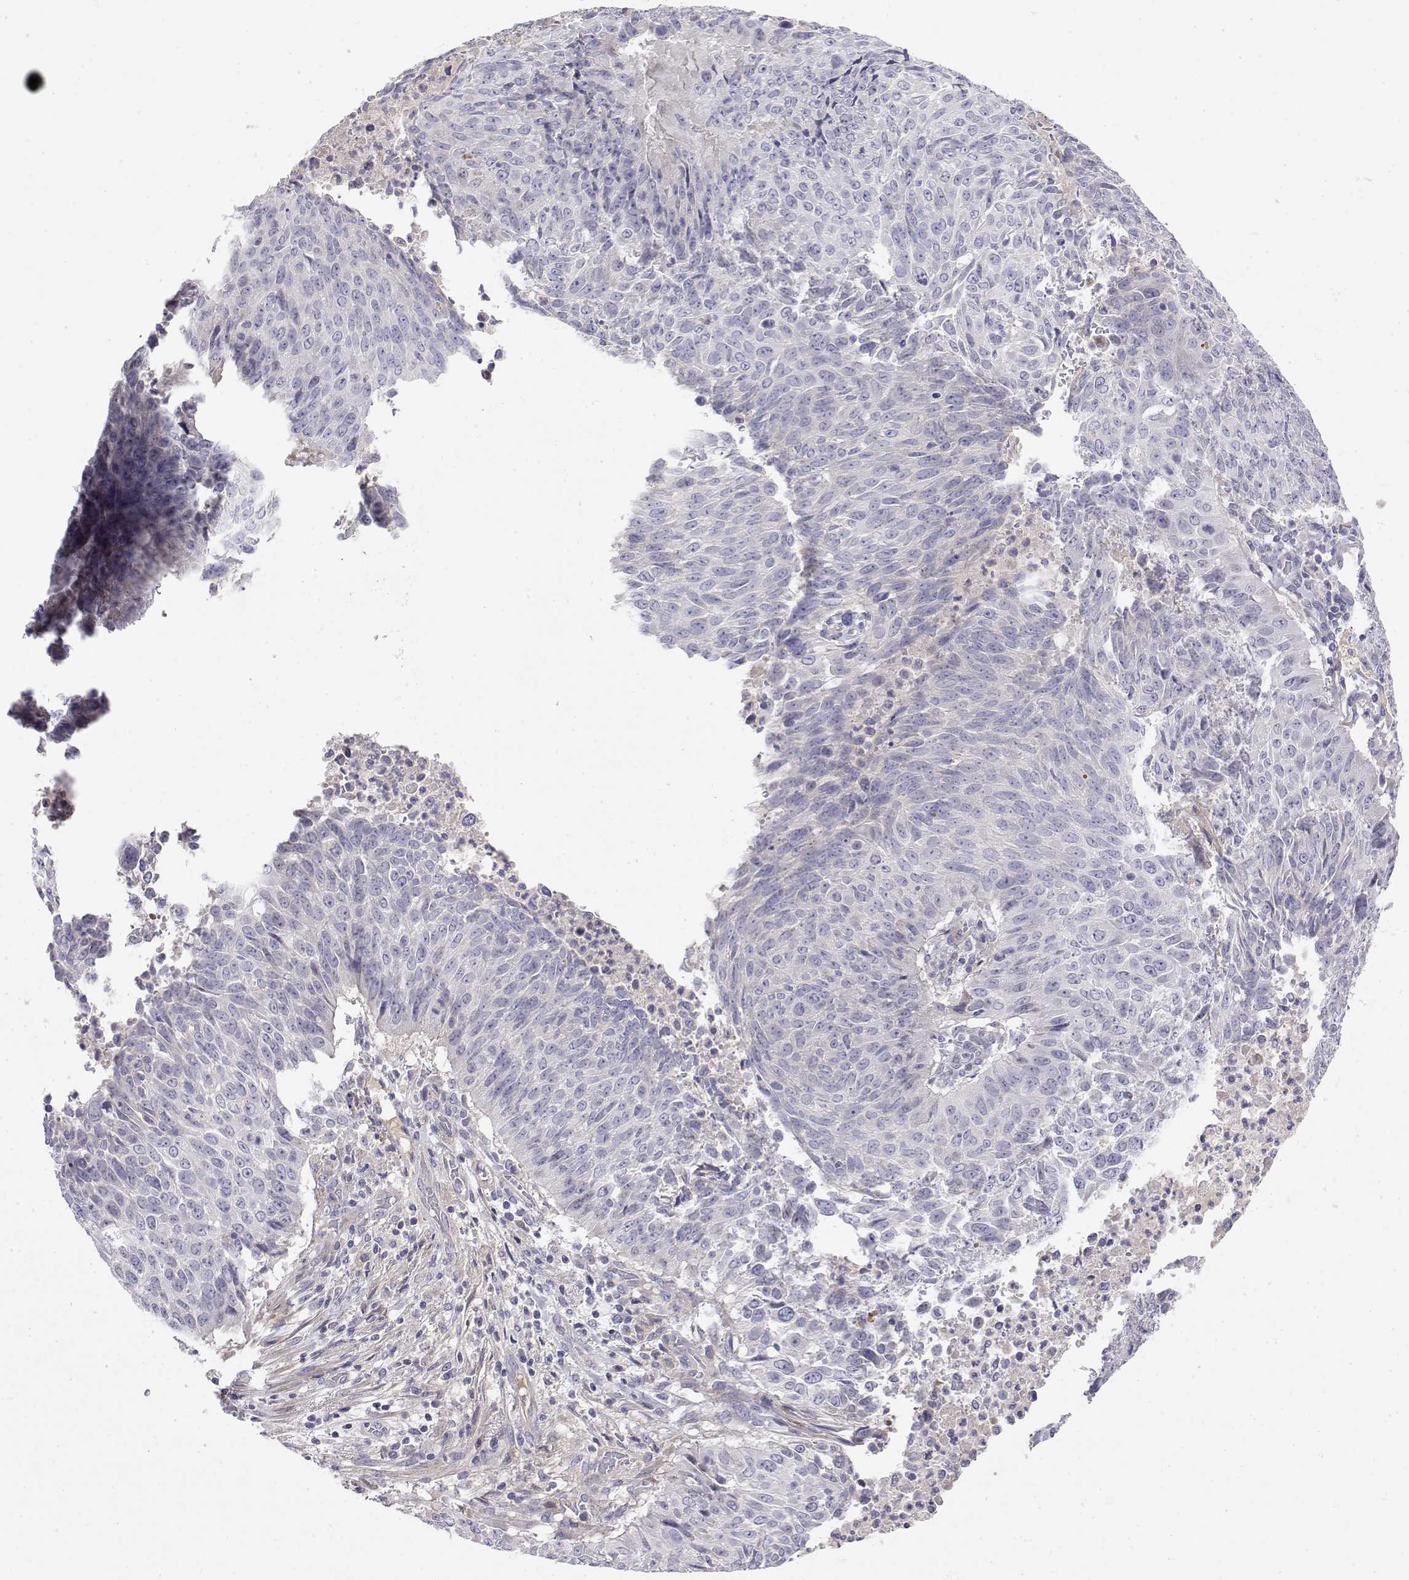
{"staining": {"intensity": "negative", "quantity": "none", "location": "none"}, "tissue": "lung cancer", "cell_type": "Tumor cells", "image_type": "cancer", "snomed": [{"axis": "morphology", "description": "Normal tissue, NOS"}, {"axis": "morphology", "description": "Squamous cell carcinoma, NOS"}, {"axis": "topography", "description": "Bronchus"}, {"axis": "topography", "description": "Lung"}], "caption": "IHC photomicrograph of squamous cell carcinoma (lung) stained for a protein (brown), which shows no expression in tumor cells. (Brightfield microscopy of DAB (3,3'-diaminobenzidine) IHC at high magnification).", "gene": "GGACT", "patient": {"sex": "male", "age": 64}}